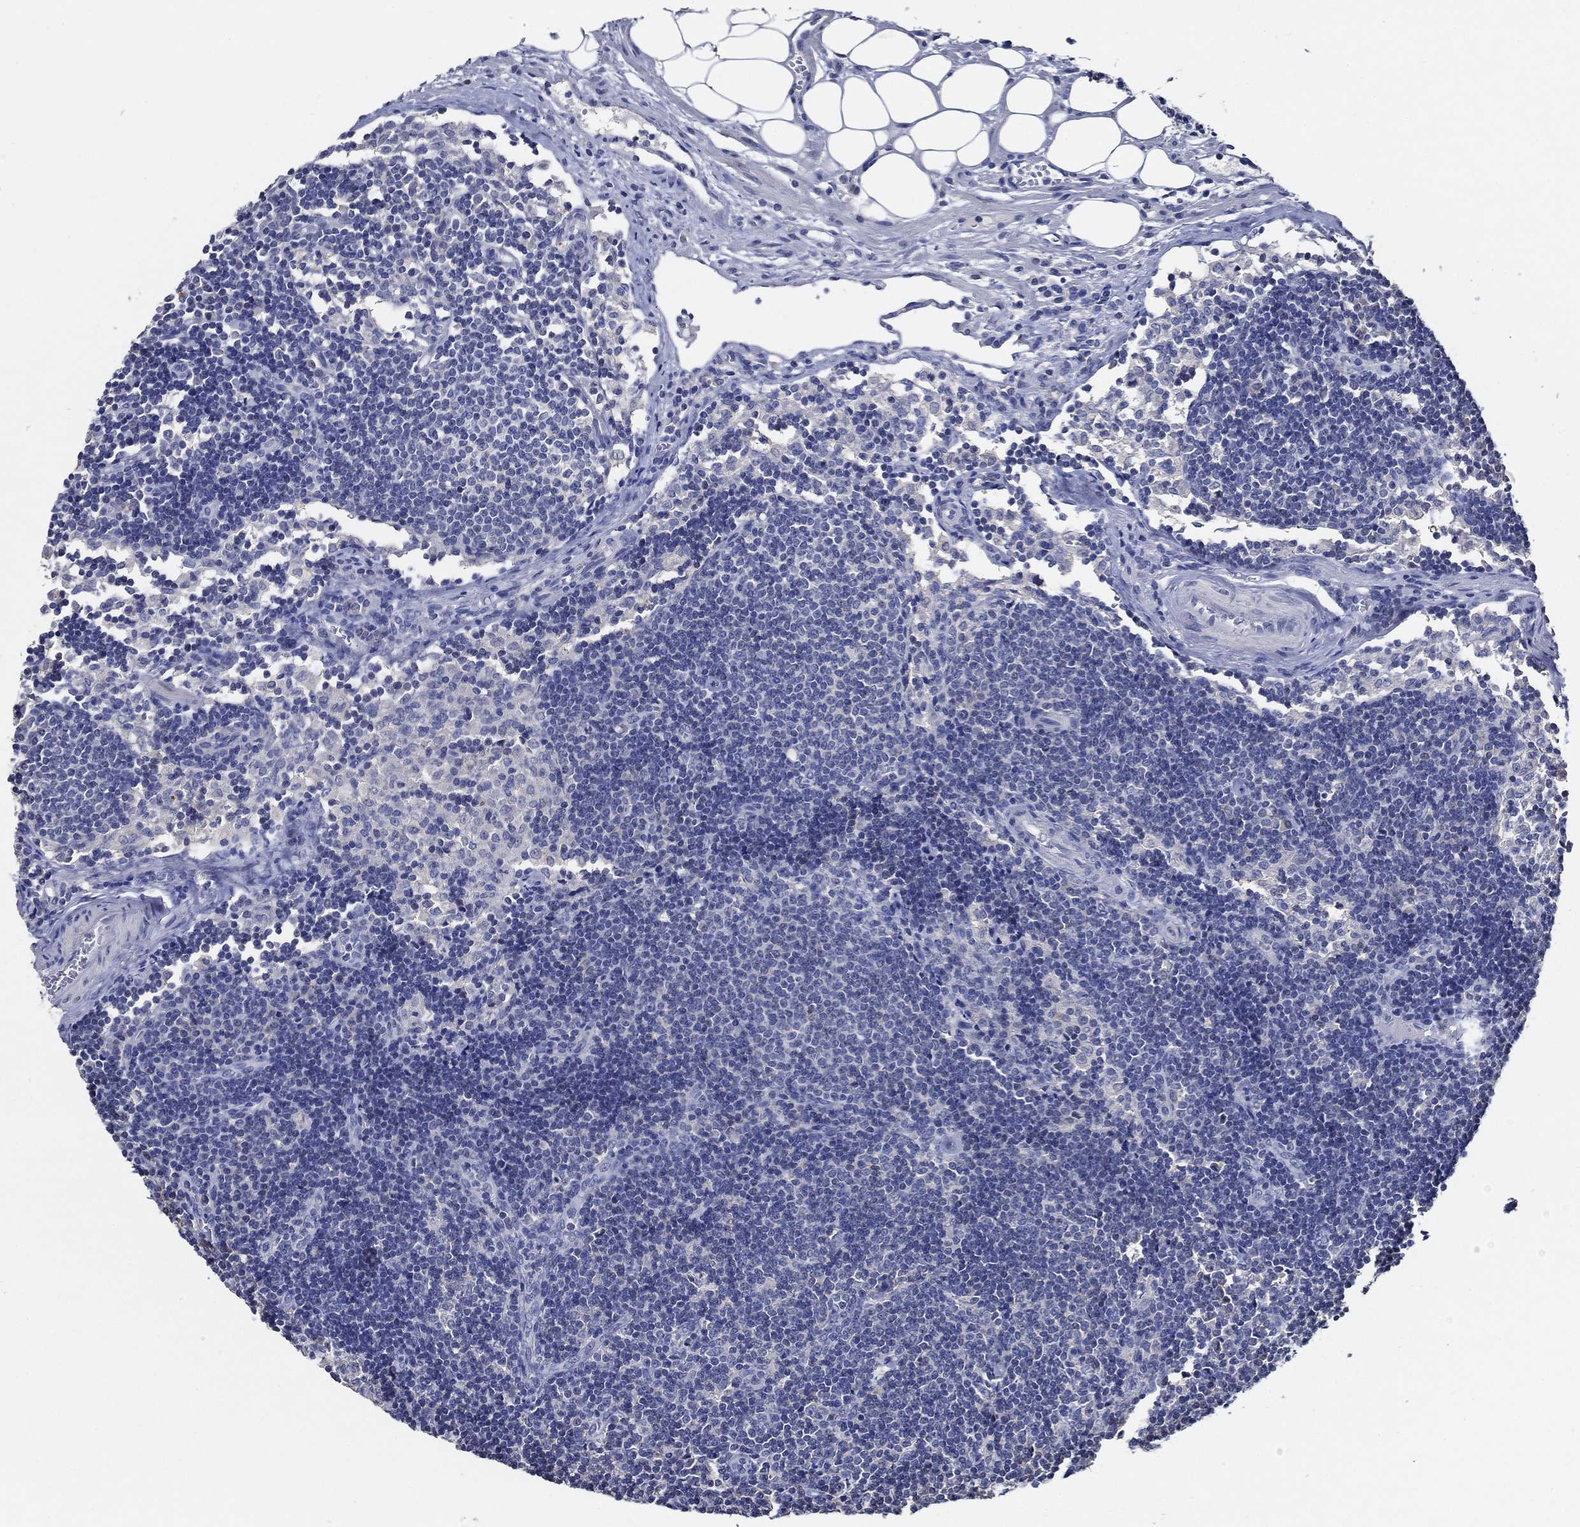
{"staining": {"intensity": "negative", "quantity": "none", "location": "none"}, "tissue": "lymph node", "cell_type": "Germinal center cells", "image_type": "normal", "snomed": [{"axis": "morphology", "description": "Normal tissue, NOS"}, {"axis": "topography", "description": "Lymph node"}], "caption": "A high-resolution micrograph shows immunohistochemistry staining of benign lymph node, which exhibits no significant staining in germinal center cells.", "gene": "DOCK3", "patient": {"sex": "female", "age": 34}}